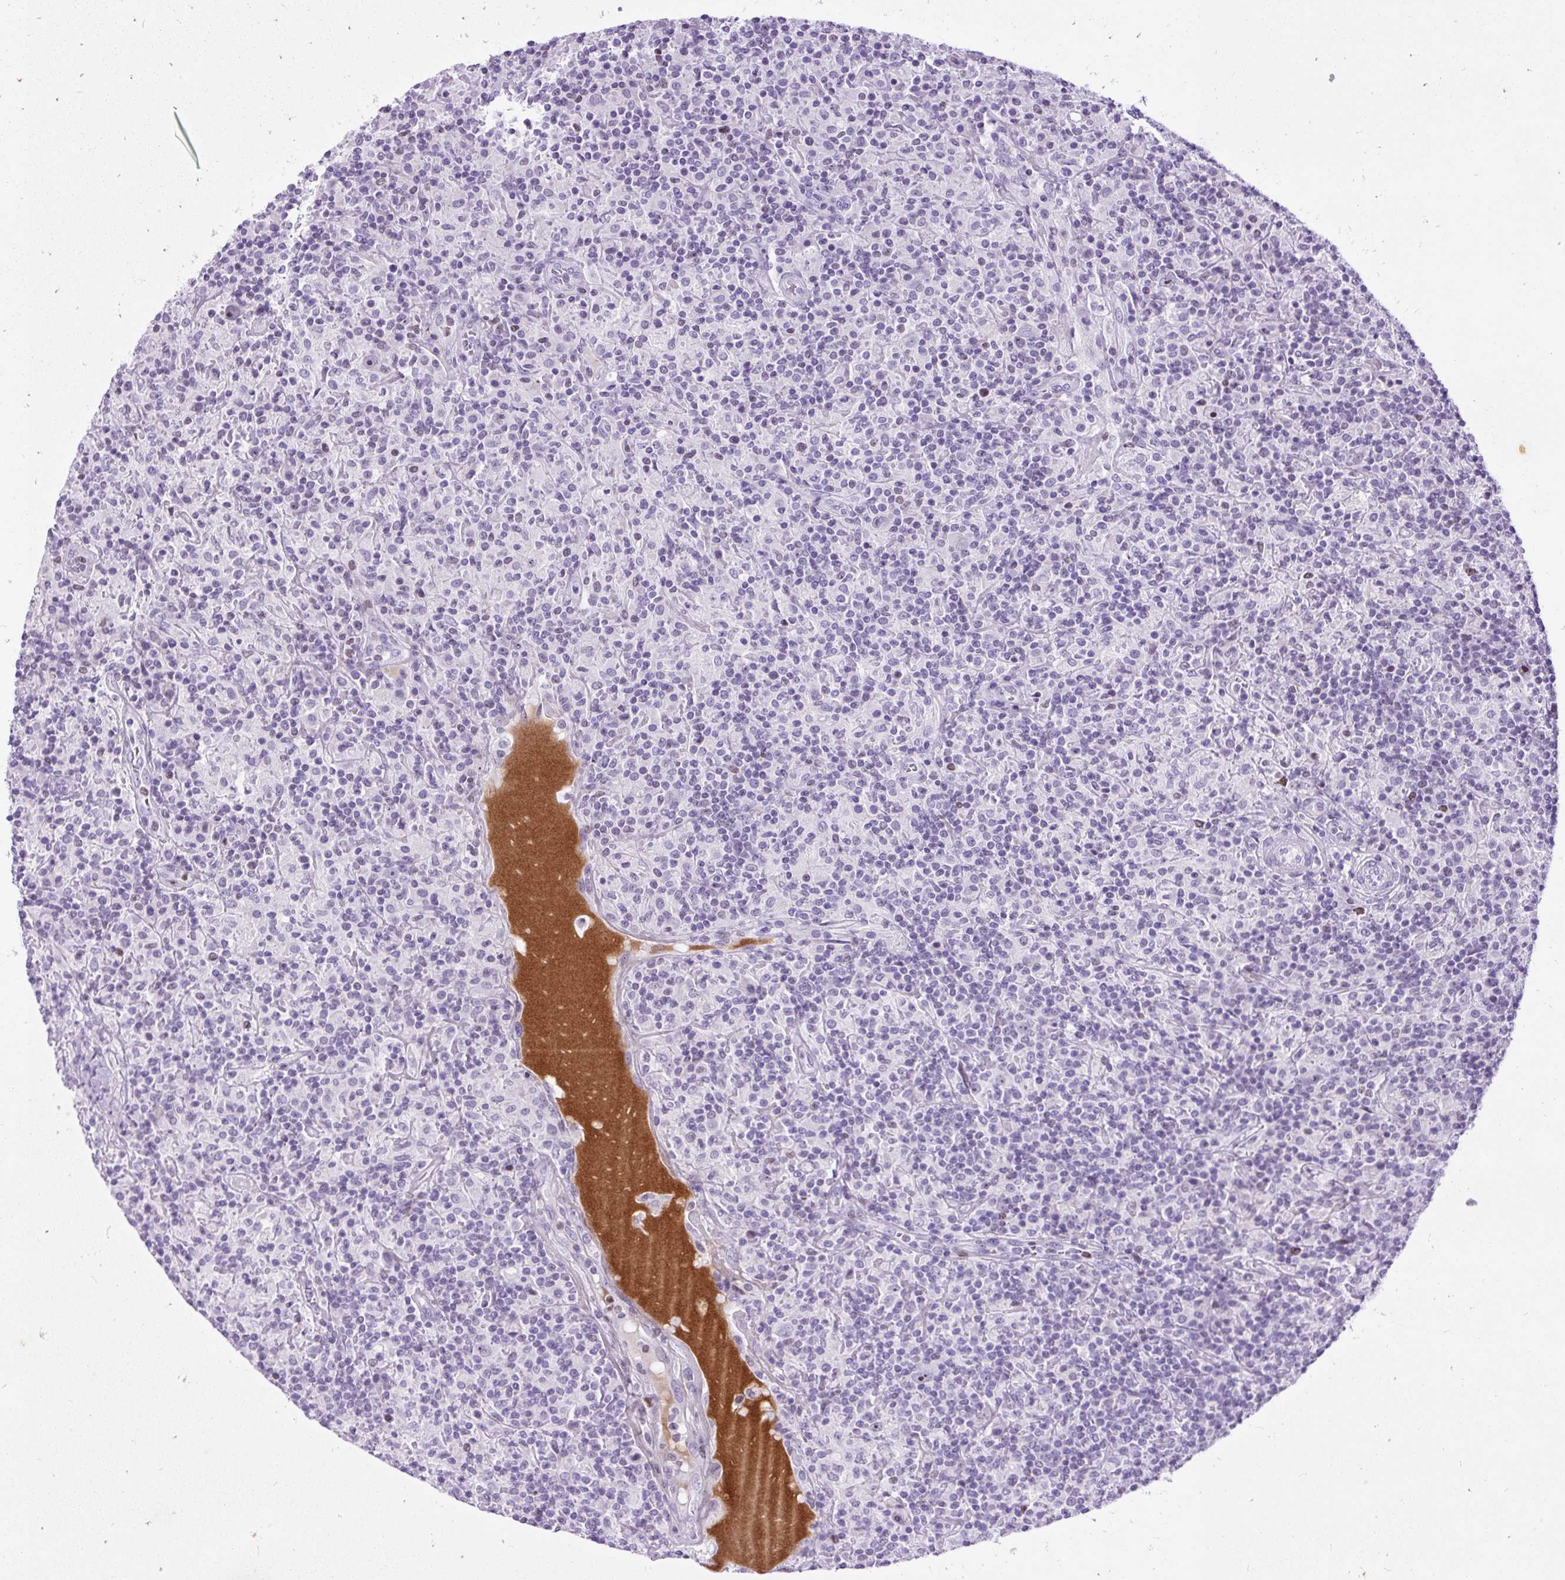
{"staining": {"intensity": "negative", "quantity": "none", "location": "none"}, "tissue": "lymphoma", "cell_type": "Tumor cells", "image_type": "cancer", "snomed": [{"axis": "morphology", "description": "Hodgkin's disease, NOS"}, {"axis": "topography", "description": "Lymph node"}], "caption": "Tumor cells show no significant protein staining in Hodgkin's disease.", "gene": "SPC24", "patient": {"sex": "male", "age": 70}}